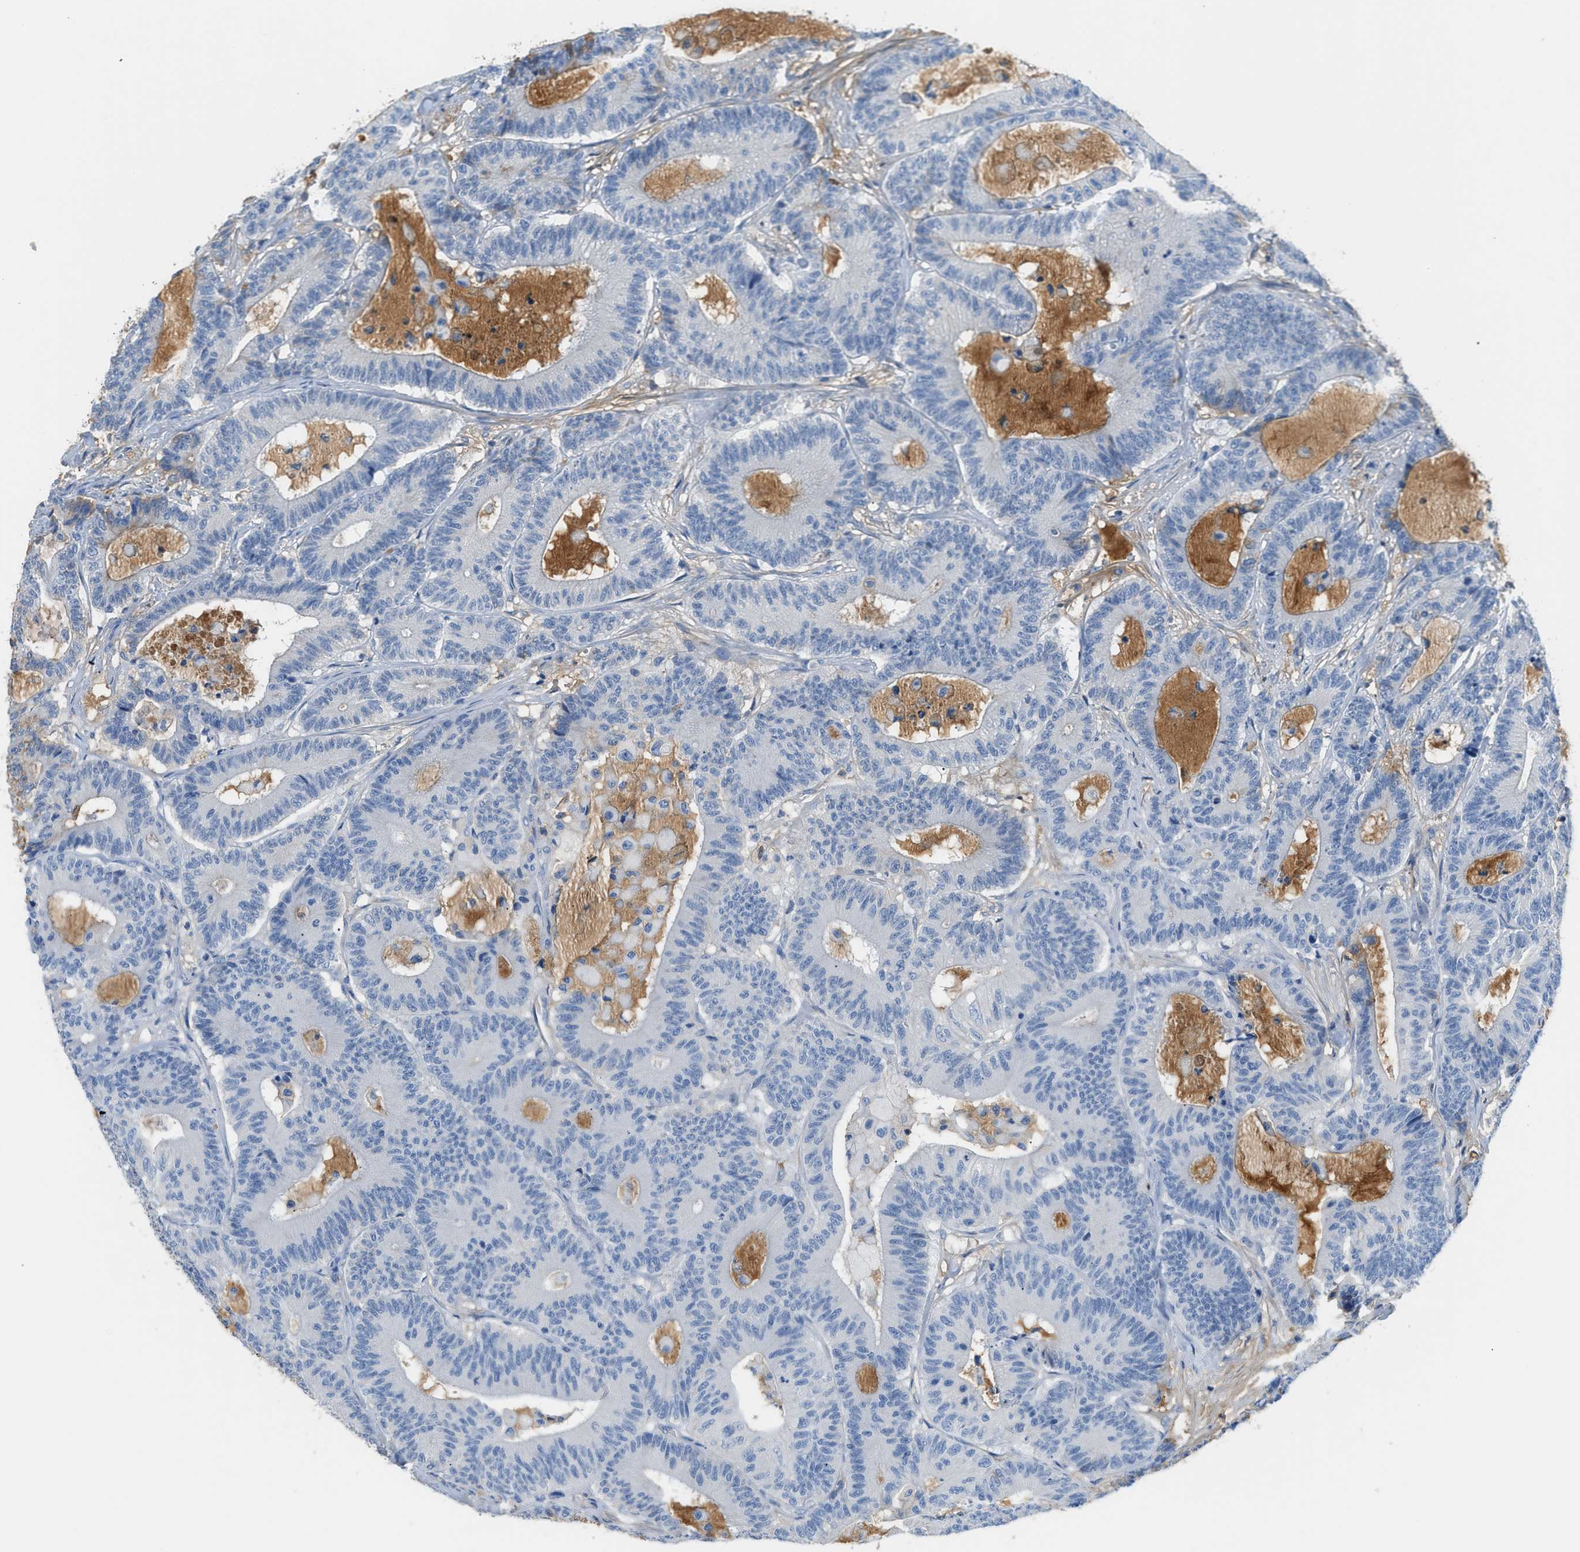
{"staining": {"intensity": "negative", "quantity": "none", "location": "none"}, "tissue": "colorectal cancer", "cell_type": "Tumor cells", "image_type": "cancer", "snomed": [{"axis": "morphology", "description": "Adenocarcinoma, NOS"}, {"axis": "topography", "description": "Colon"}], "caption": "High power microscopy photomicrograph of an immunohistochemistry (IHC) micrograph of colorectal adenocarcinoma, revealing no significant positivity in tumor cells.", "gene": "CFI", "patient": {"sex": "female", "age": 84}}